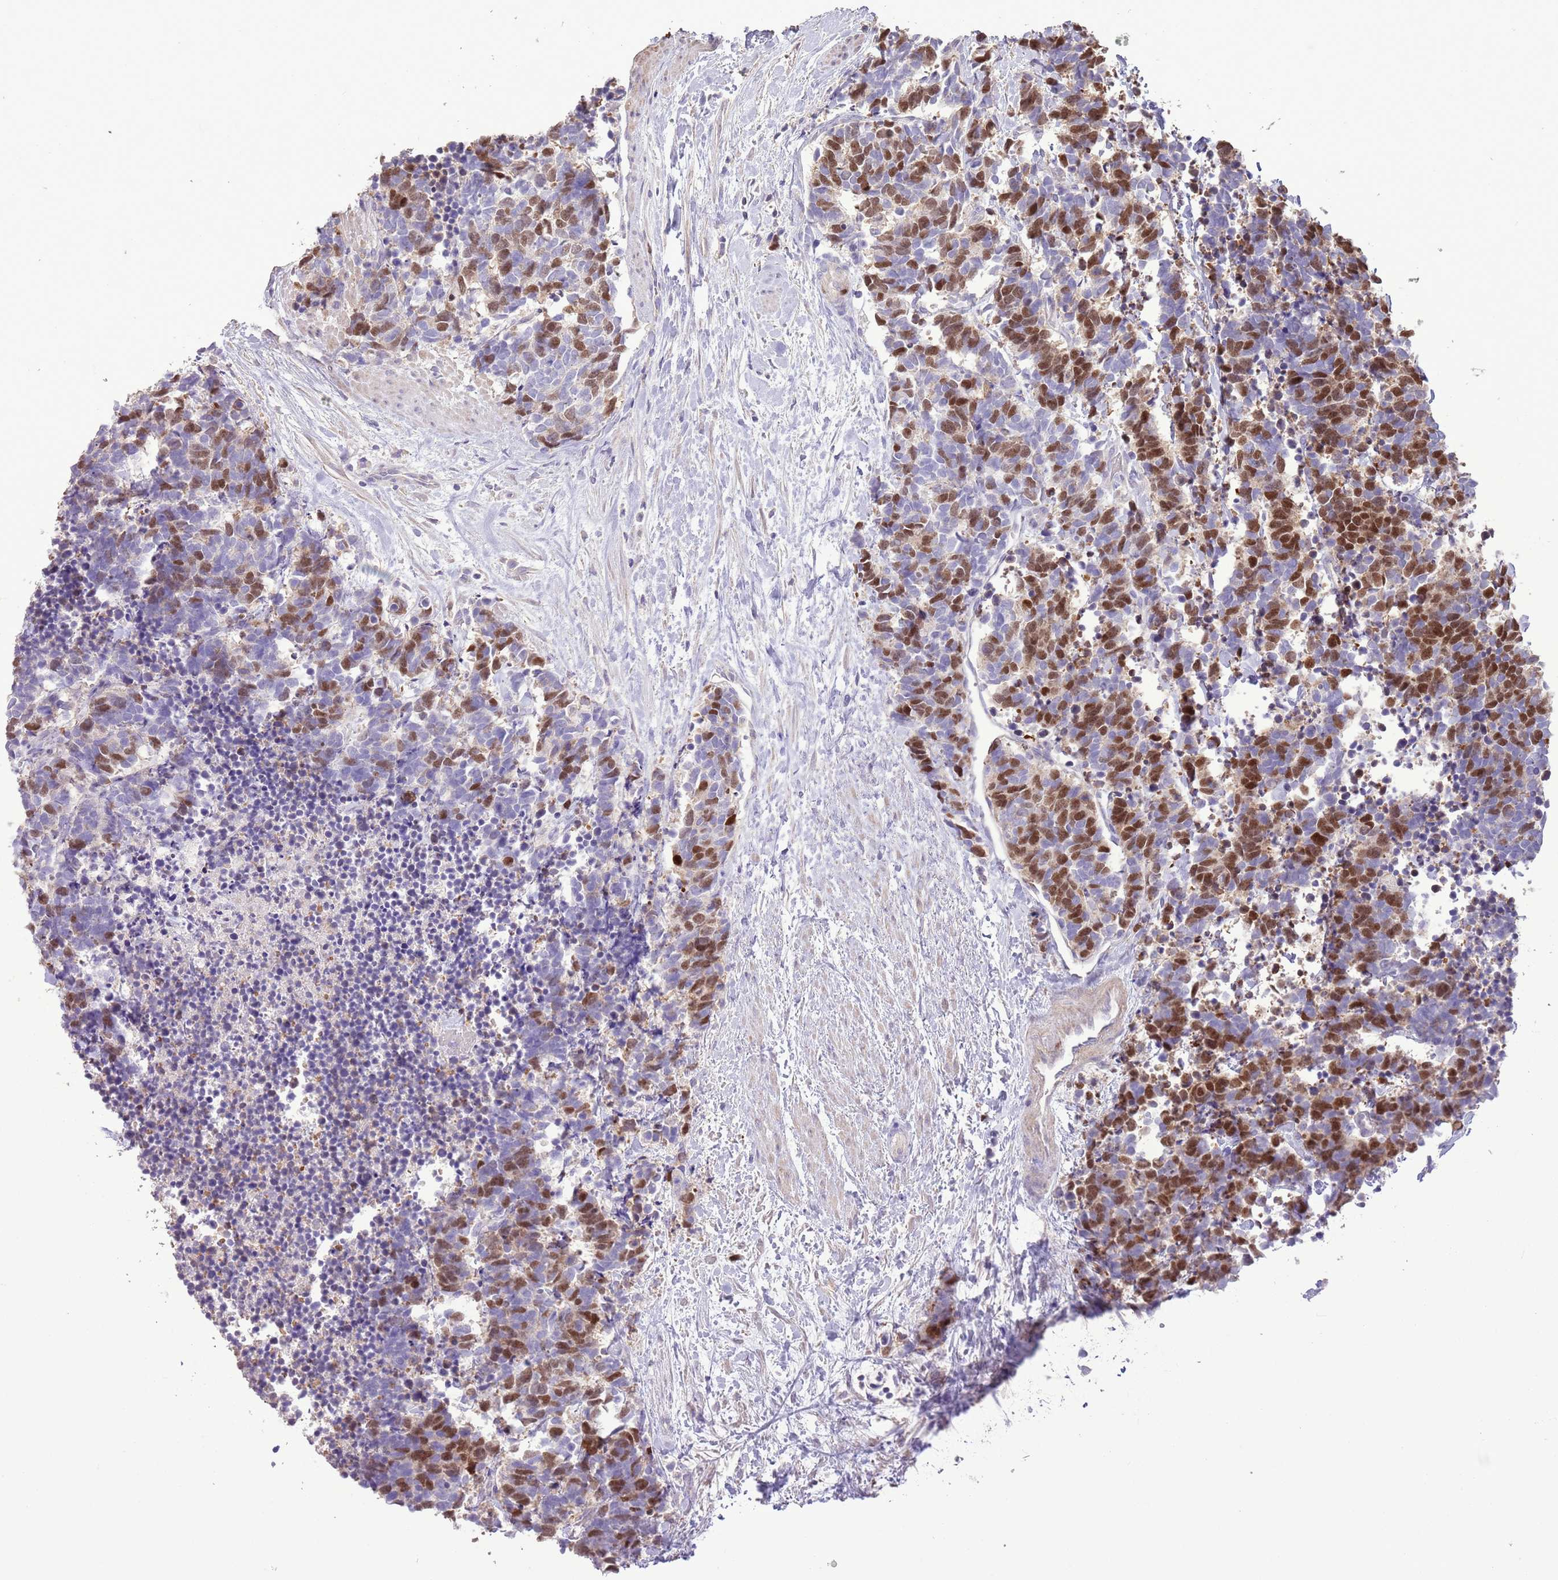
{"staining": {"intensity": "moderate", "quantity": "25%-75%", "location": "nuclear"}, "tissue": "carcinoid", "cell_type": "Tumor cells", "image_type": "cancer", "snomed": [{"axis": "morphology", "description": "Carcinoma, NOS"}, {"axis": "morphology", "description": "Carcinoid, malignant, NOS"}, {"axis": "topography", "description": "Prostate"}], "caption": "Protein expression analysis of carcinoid (malignant) demonstrates moderate nuclear expression in about 25%-75% of tumor cells.", "gene": "GMNN", "patient": {"sex": "male", "age": 57}}